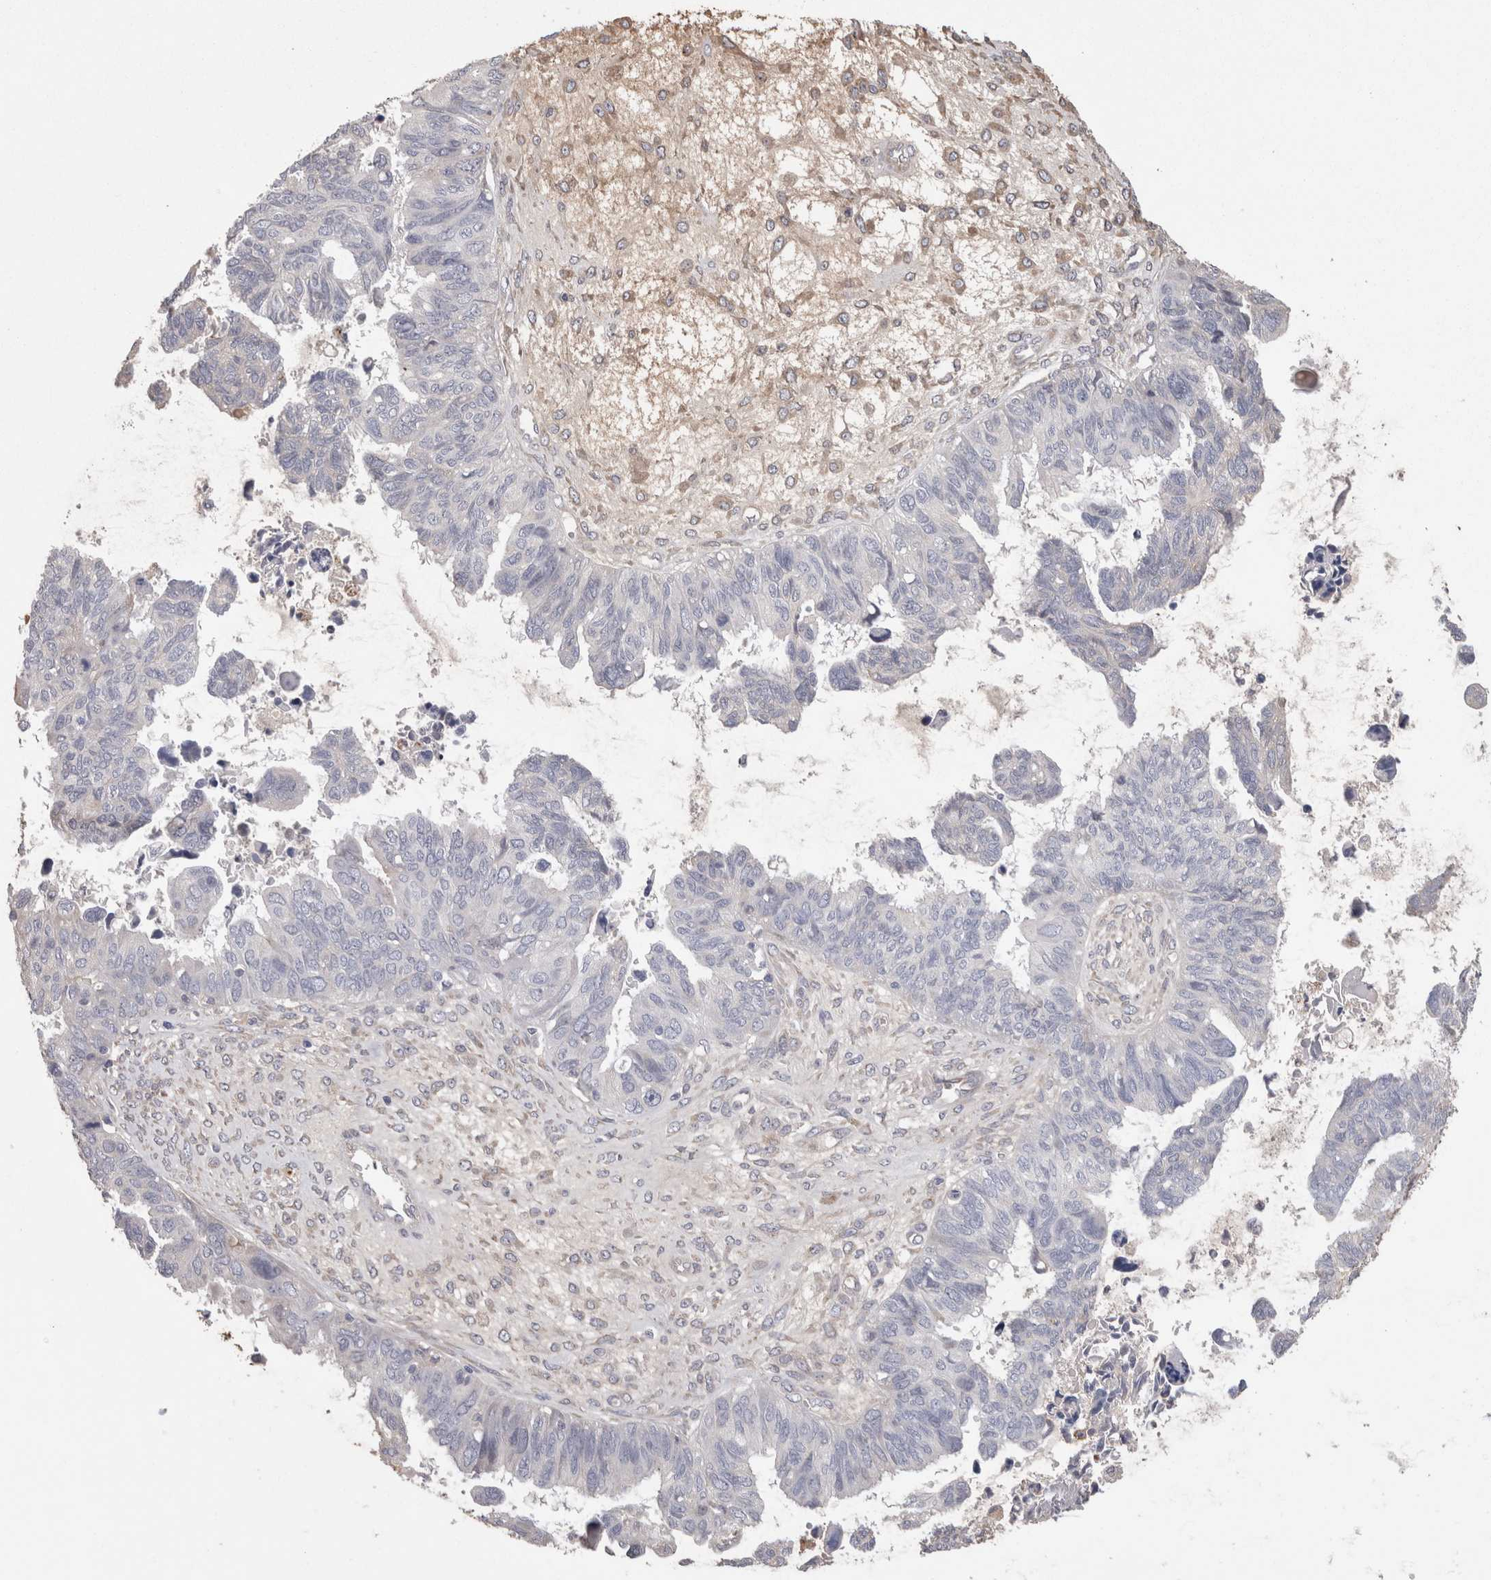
{"staining": {"intensity": "negative", "quantity": "none", "location": "none"}, "tissue": "ovarian cancer", "cell_type": "Tumor cells", "image_type": "cancer", "snomed": [{"axis": "morphology", "description": "Cystadenocarcinoma, serous, NOS"}, {"axis": "topography", "description": "Ovary"}], "caption": "High magnification brightfield microscopy of ovarian cancer stained with DAB (brown) and counterstained with hematoxylin (blue): tumor cells show no significant positivity.", "gene": "STC1", "patient": {"sex": "female", "age": 79}}